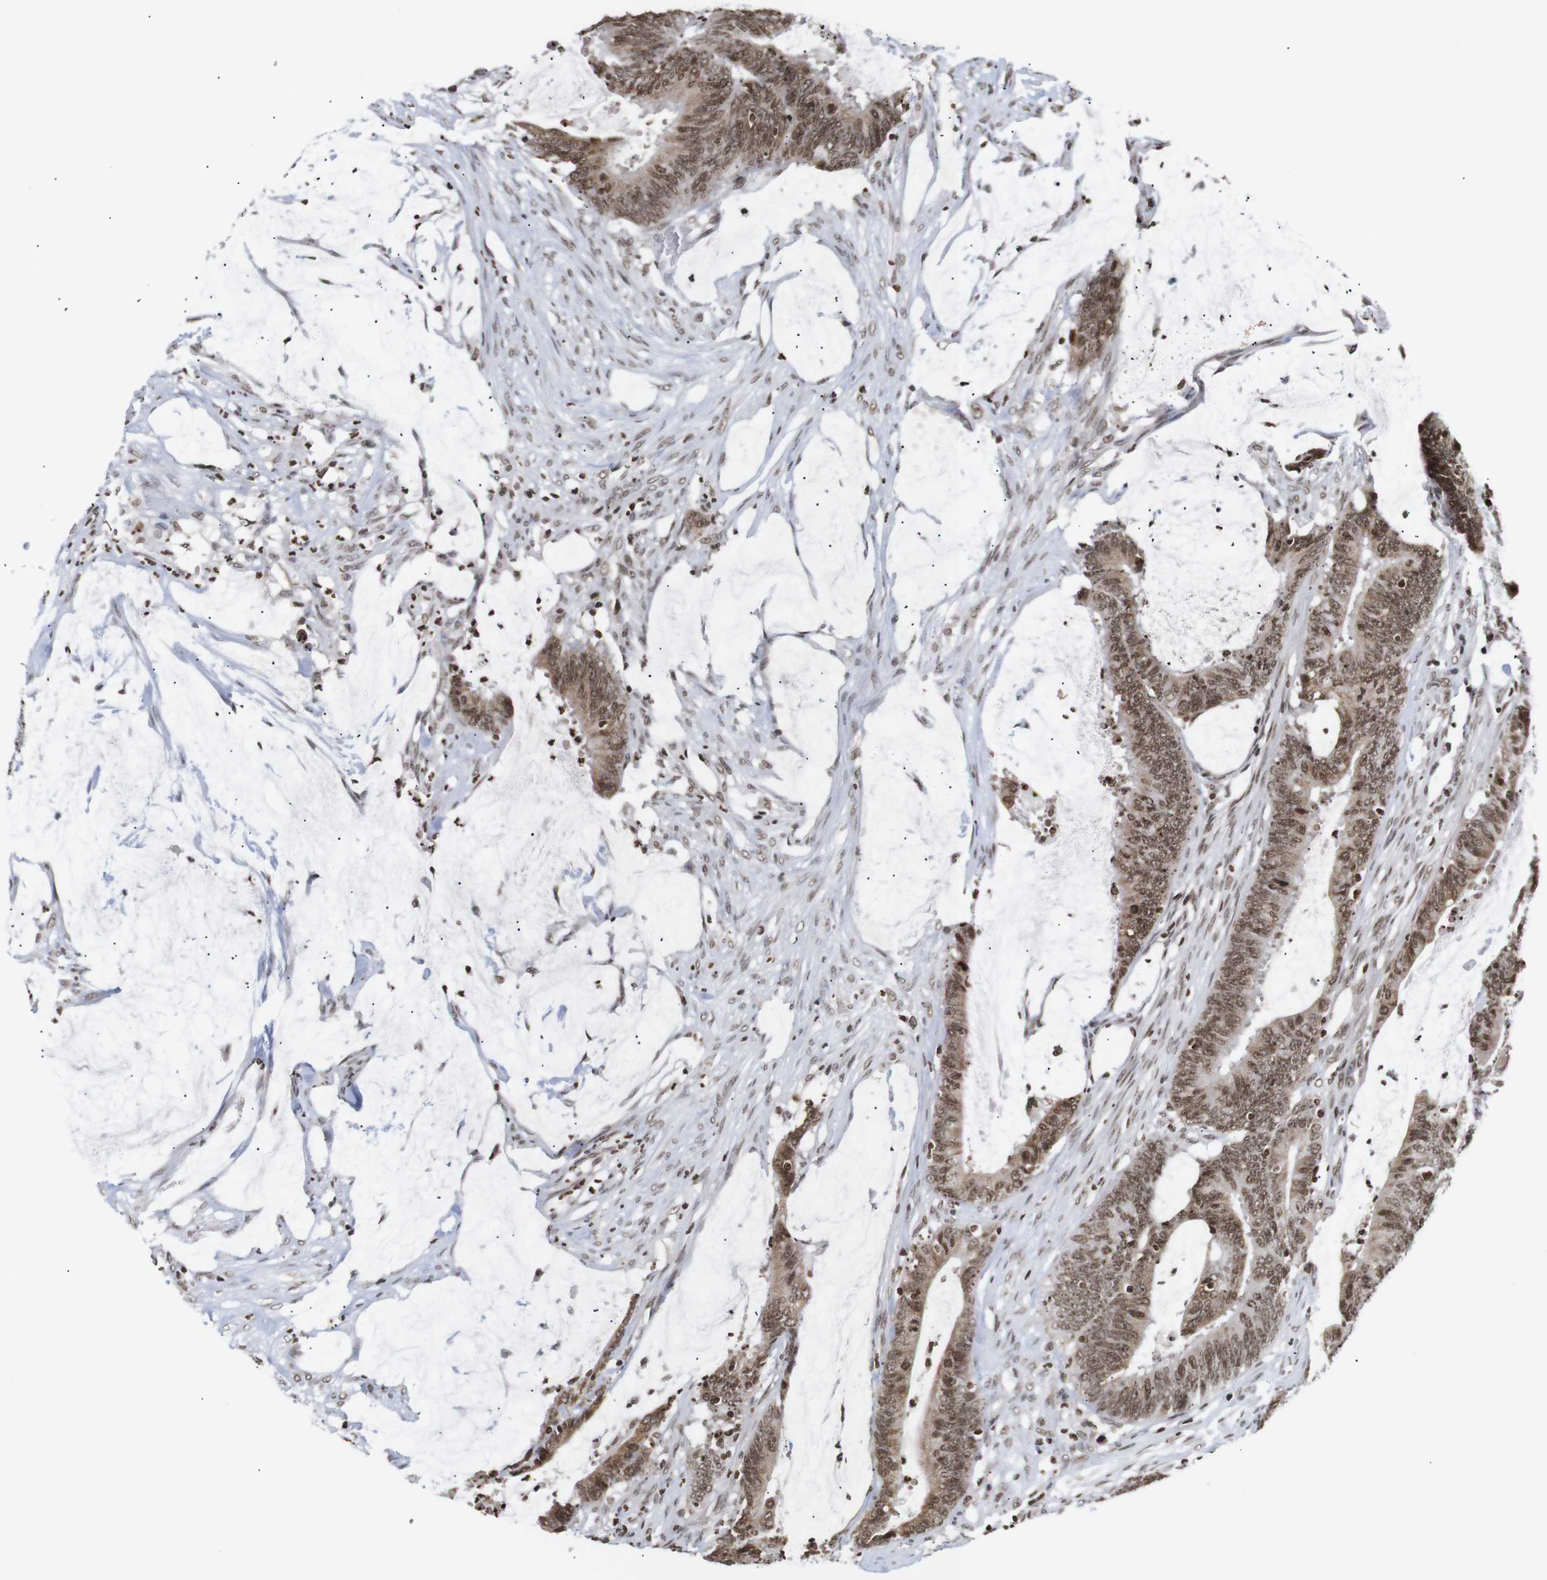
{"staining": {"intensity": "moderate", "quantity": ">75%", "location": "nuclear"}, "tissue": "colorectal cancer", "cell_type": "Tumor cells", "image_type": "cancer", "snomed": [{"axis": "morphology", "description": "Adenocarcinoma, NOS"}, {"axis": "topography", "description": "Rectum"}], "caption": "Immunohistochemistry (DAB (3,3'-diaminobenzidine)) staining of human colorectal adenocarcinoma displays moderate nuclear protein positivity in approximately >75% of tumor cells. Nuclei are stained in blue.", "gene": "ETV5", "patient": {"sex": "female", "age": 66}}